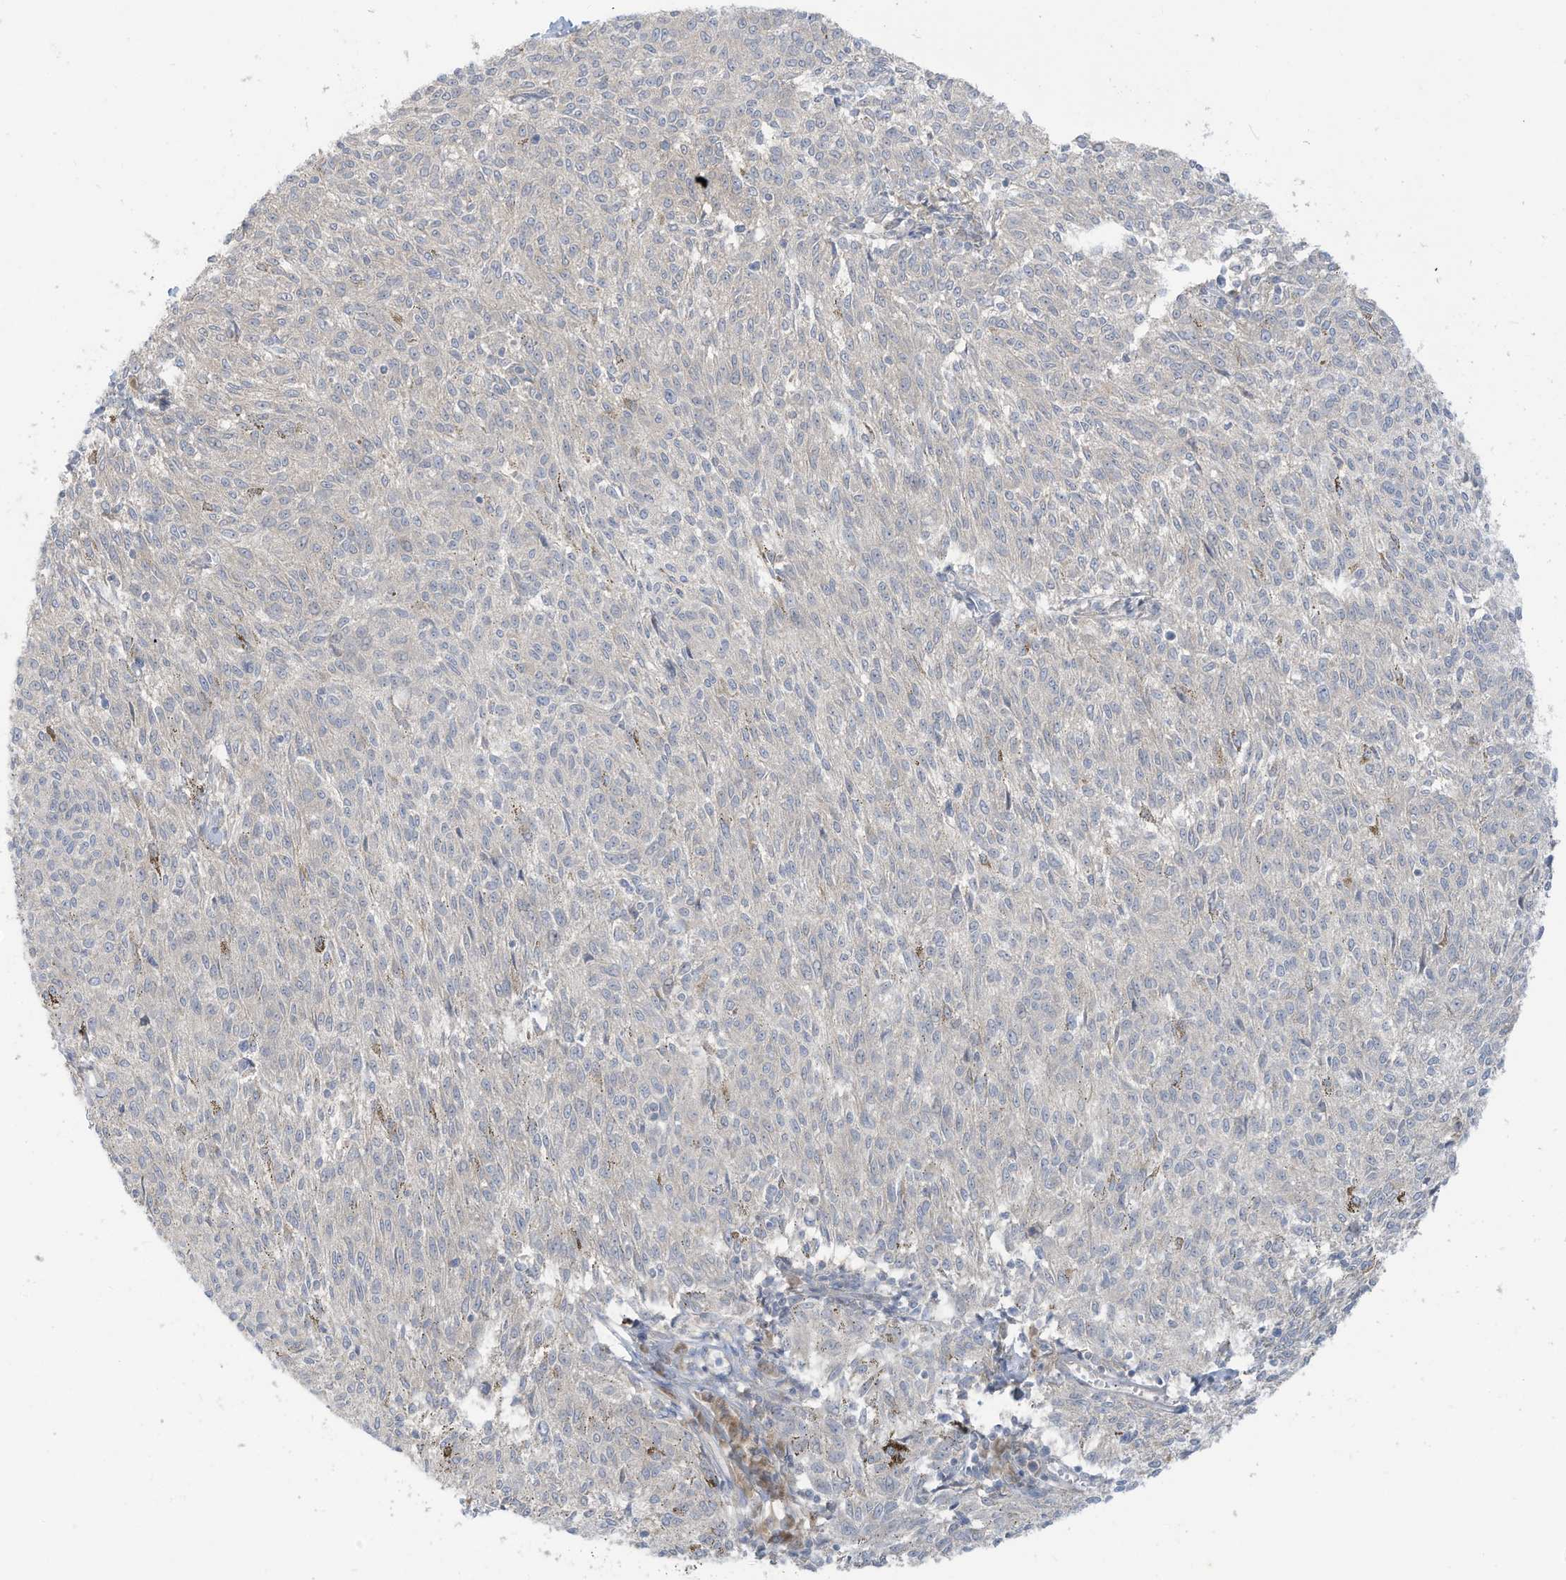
{"staining": {"intensity": "negative", "quantity": "none", "location": "none"}, "tissue": "melanoma", "cell_type": "Tumor cells", "image_type": "cancer", "snomed": [{"axis": "morphology", "description": "Malignant melanoma, NOS"}, {"axis": "topography", "description": "Skin"}], "caption": "Immunohistochemistry (IHC) of human malignant melanoma displays no staining in tumor cells.", "gene": "LRRN2", "patient": {"sex": "female", "age": 72}}